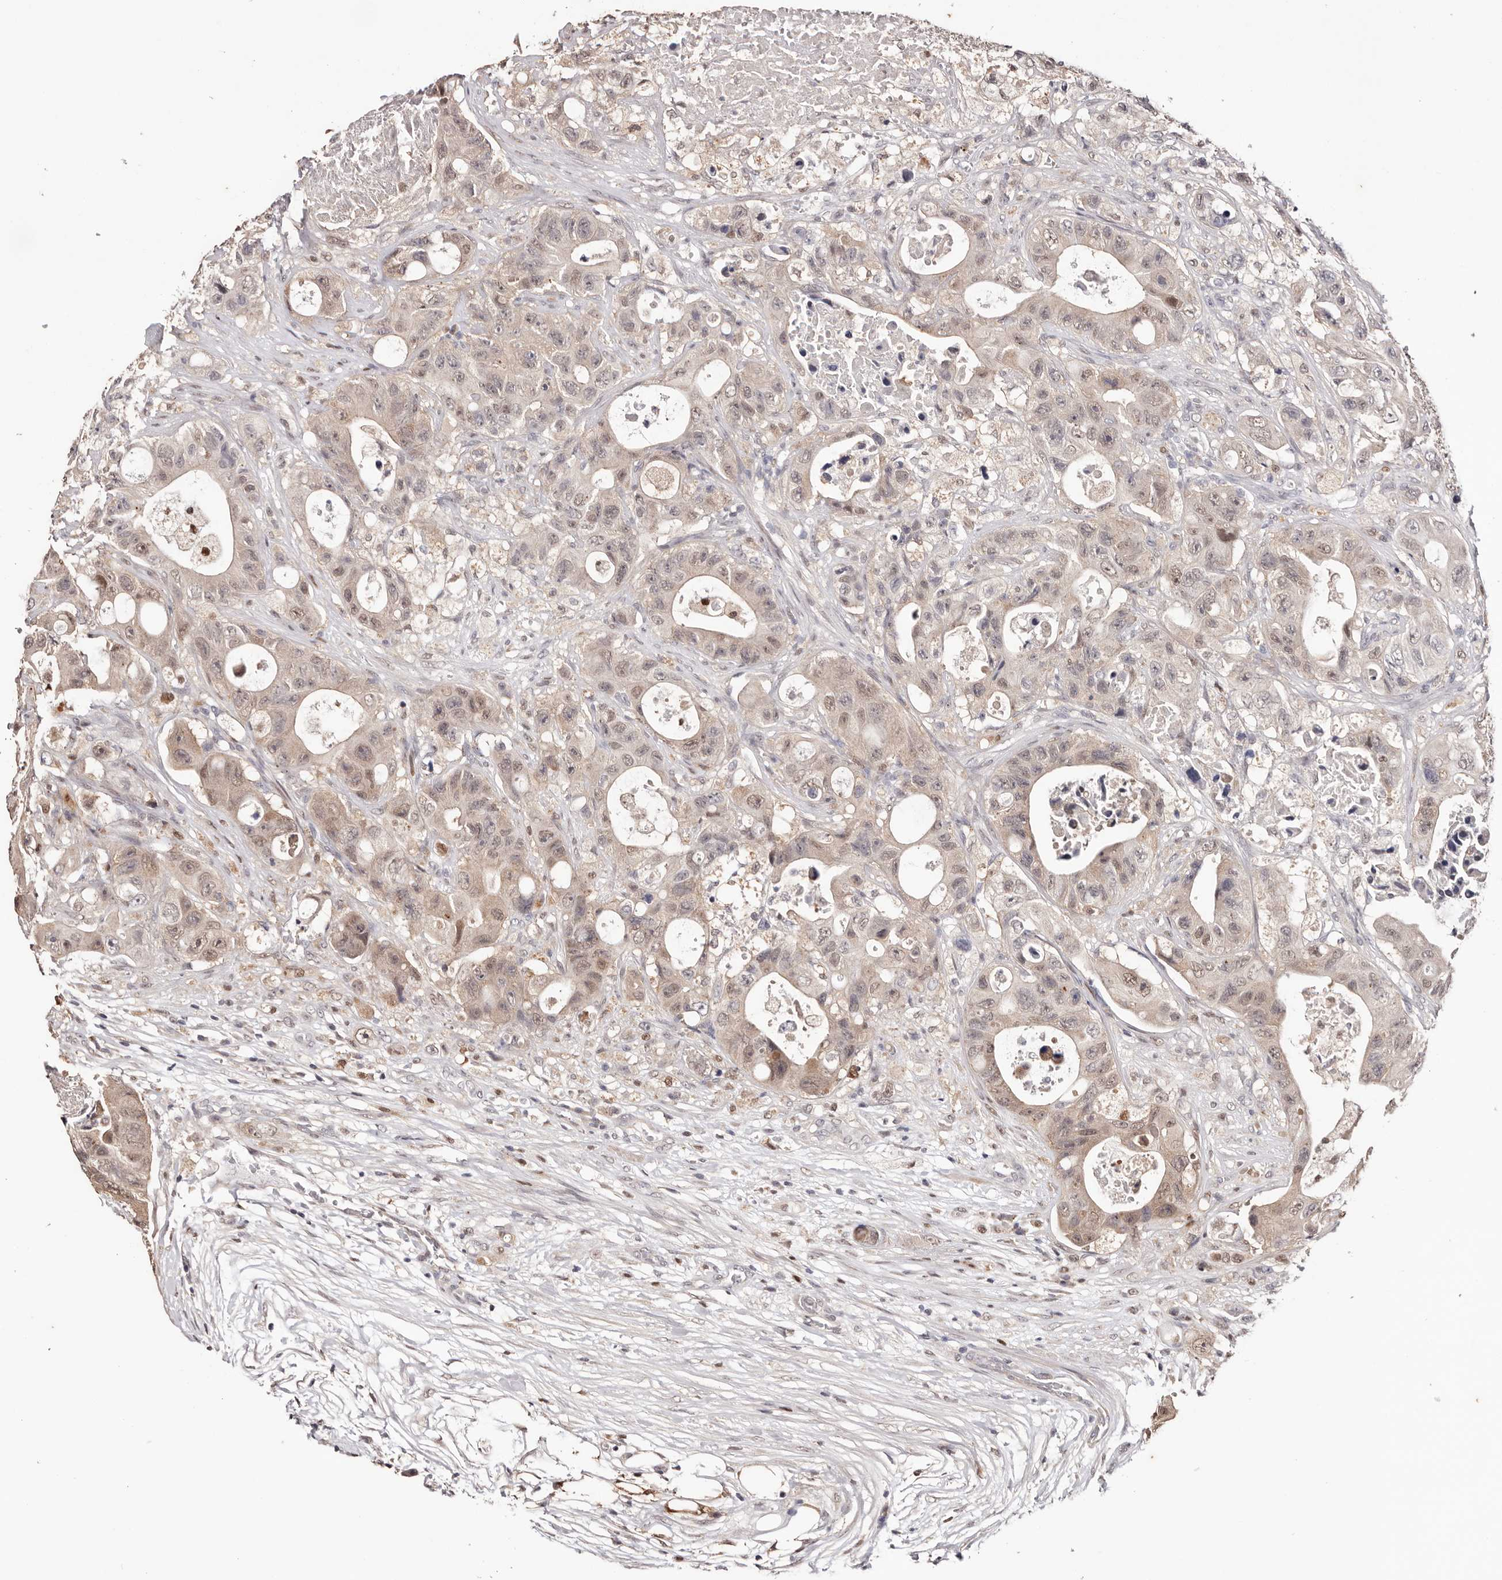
{"staining": {"intensity": "weak", "quantity": ">75%", "location": "cytoplasmic/membranous,nuclear"}, "tissue": "colorectal cancer", "cell_type": "Tumor cells", "image_type": "cancer", "snomed": [{"axis": "morphology", "description": "Adenocarcinoma, NOS"}, {"axis": "topography", "description": "Colon"}], "caption": "A micrograph of colorectal cancer stained for a protein reveals weak cytoplasmic/membranous and nuclear brown staining in tumor cells.", "gene": "TYW3", "patient": {"sex": "female", "age": 46}}